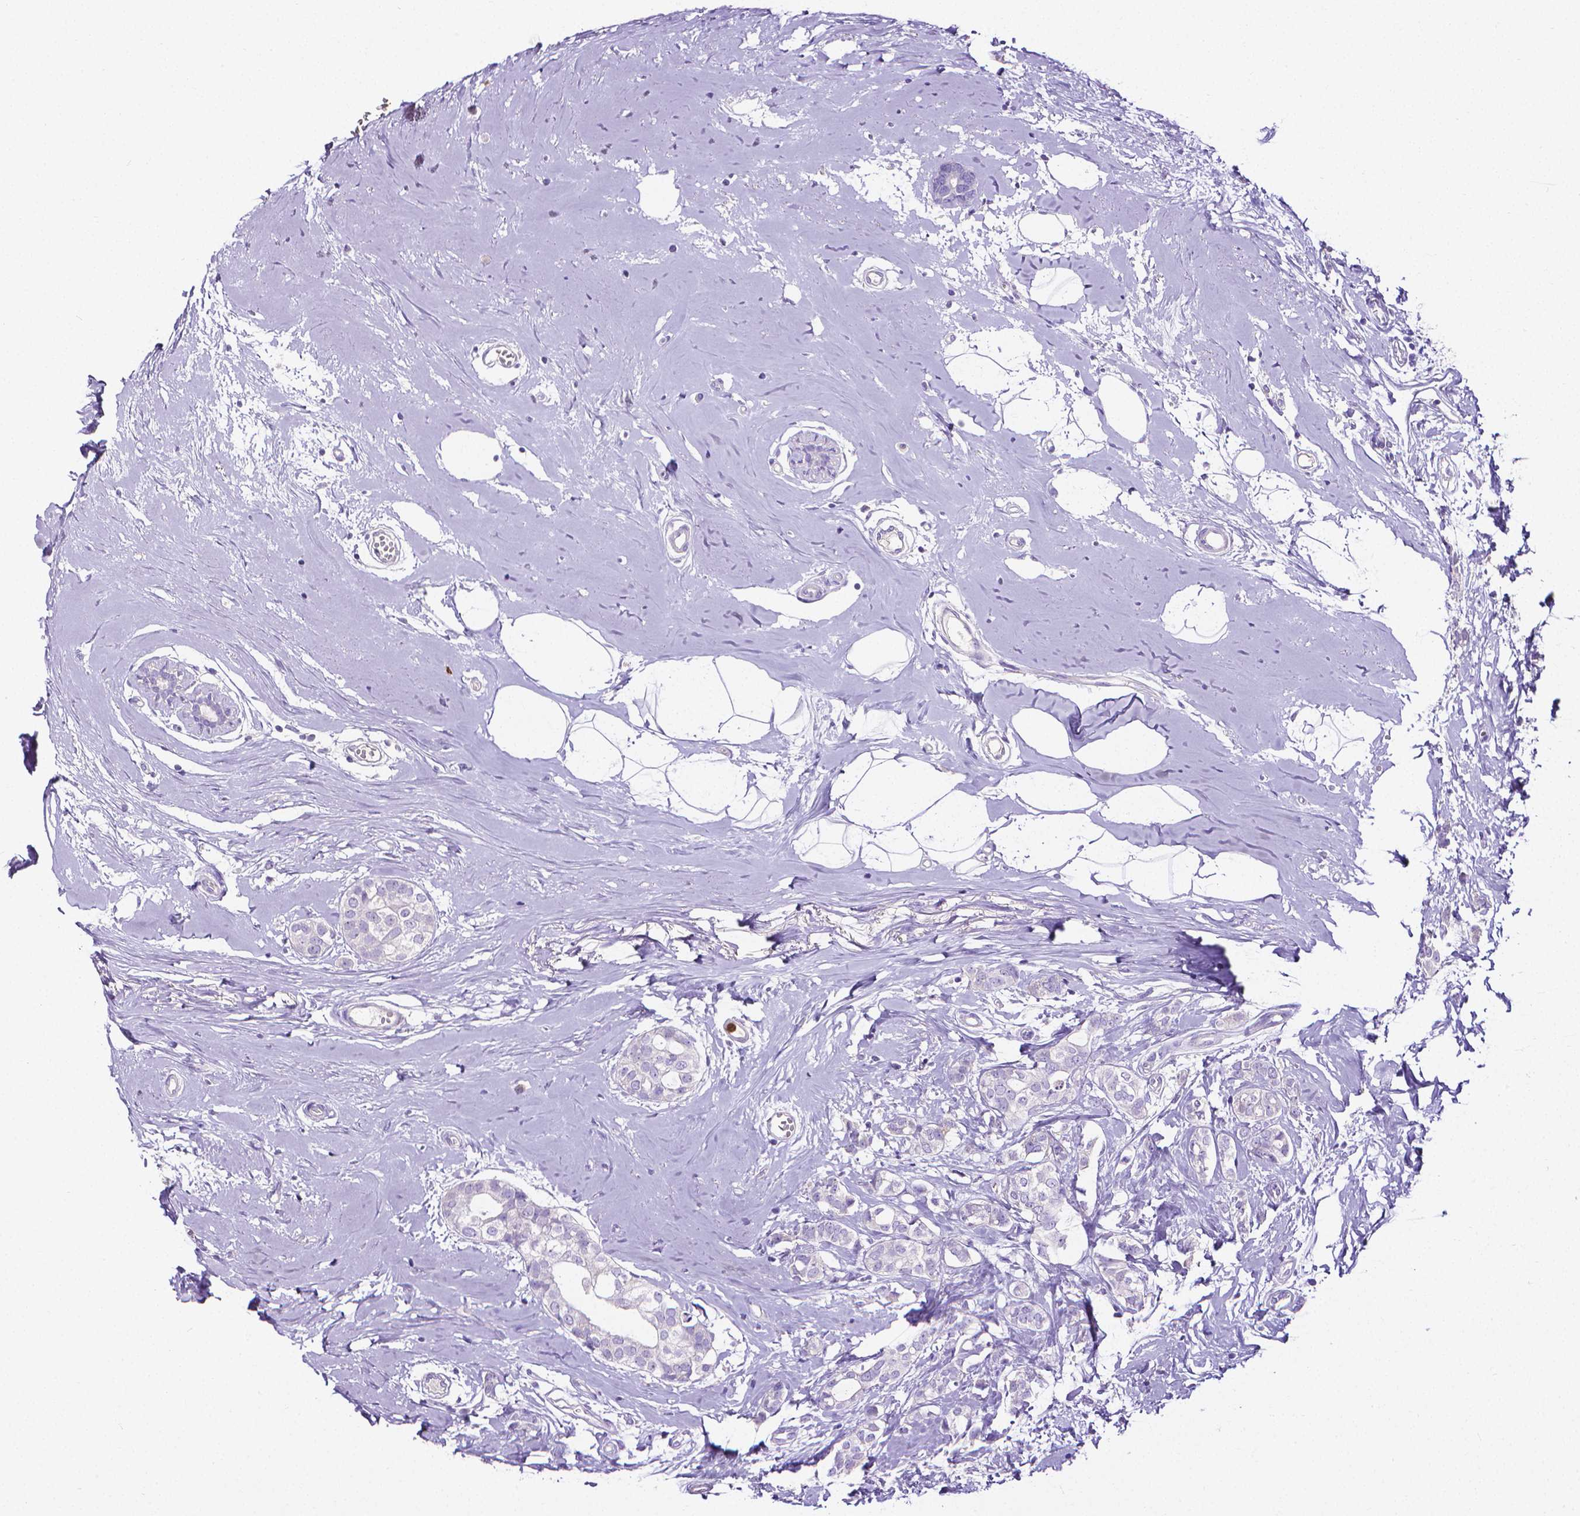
{"staining": {"intensity": "negative", "quantity": "none", "location": "none"}, "tissue": "breast cancer", "cell_type": "Tumor cells", "image_type": "cancer", "snomed": [{"axis": "morphology", "description": "Duct carcinoma"}, {"axis": "topography", "description": "Breast"}], "caption": "This is an immunohistochemistry (IHC) image of intraductal carcinoma (breast). There is no expression in tumor cells.", "gene": "MMP9", "patient": {"sex": "female", "age": 40}}